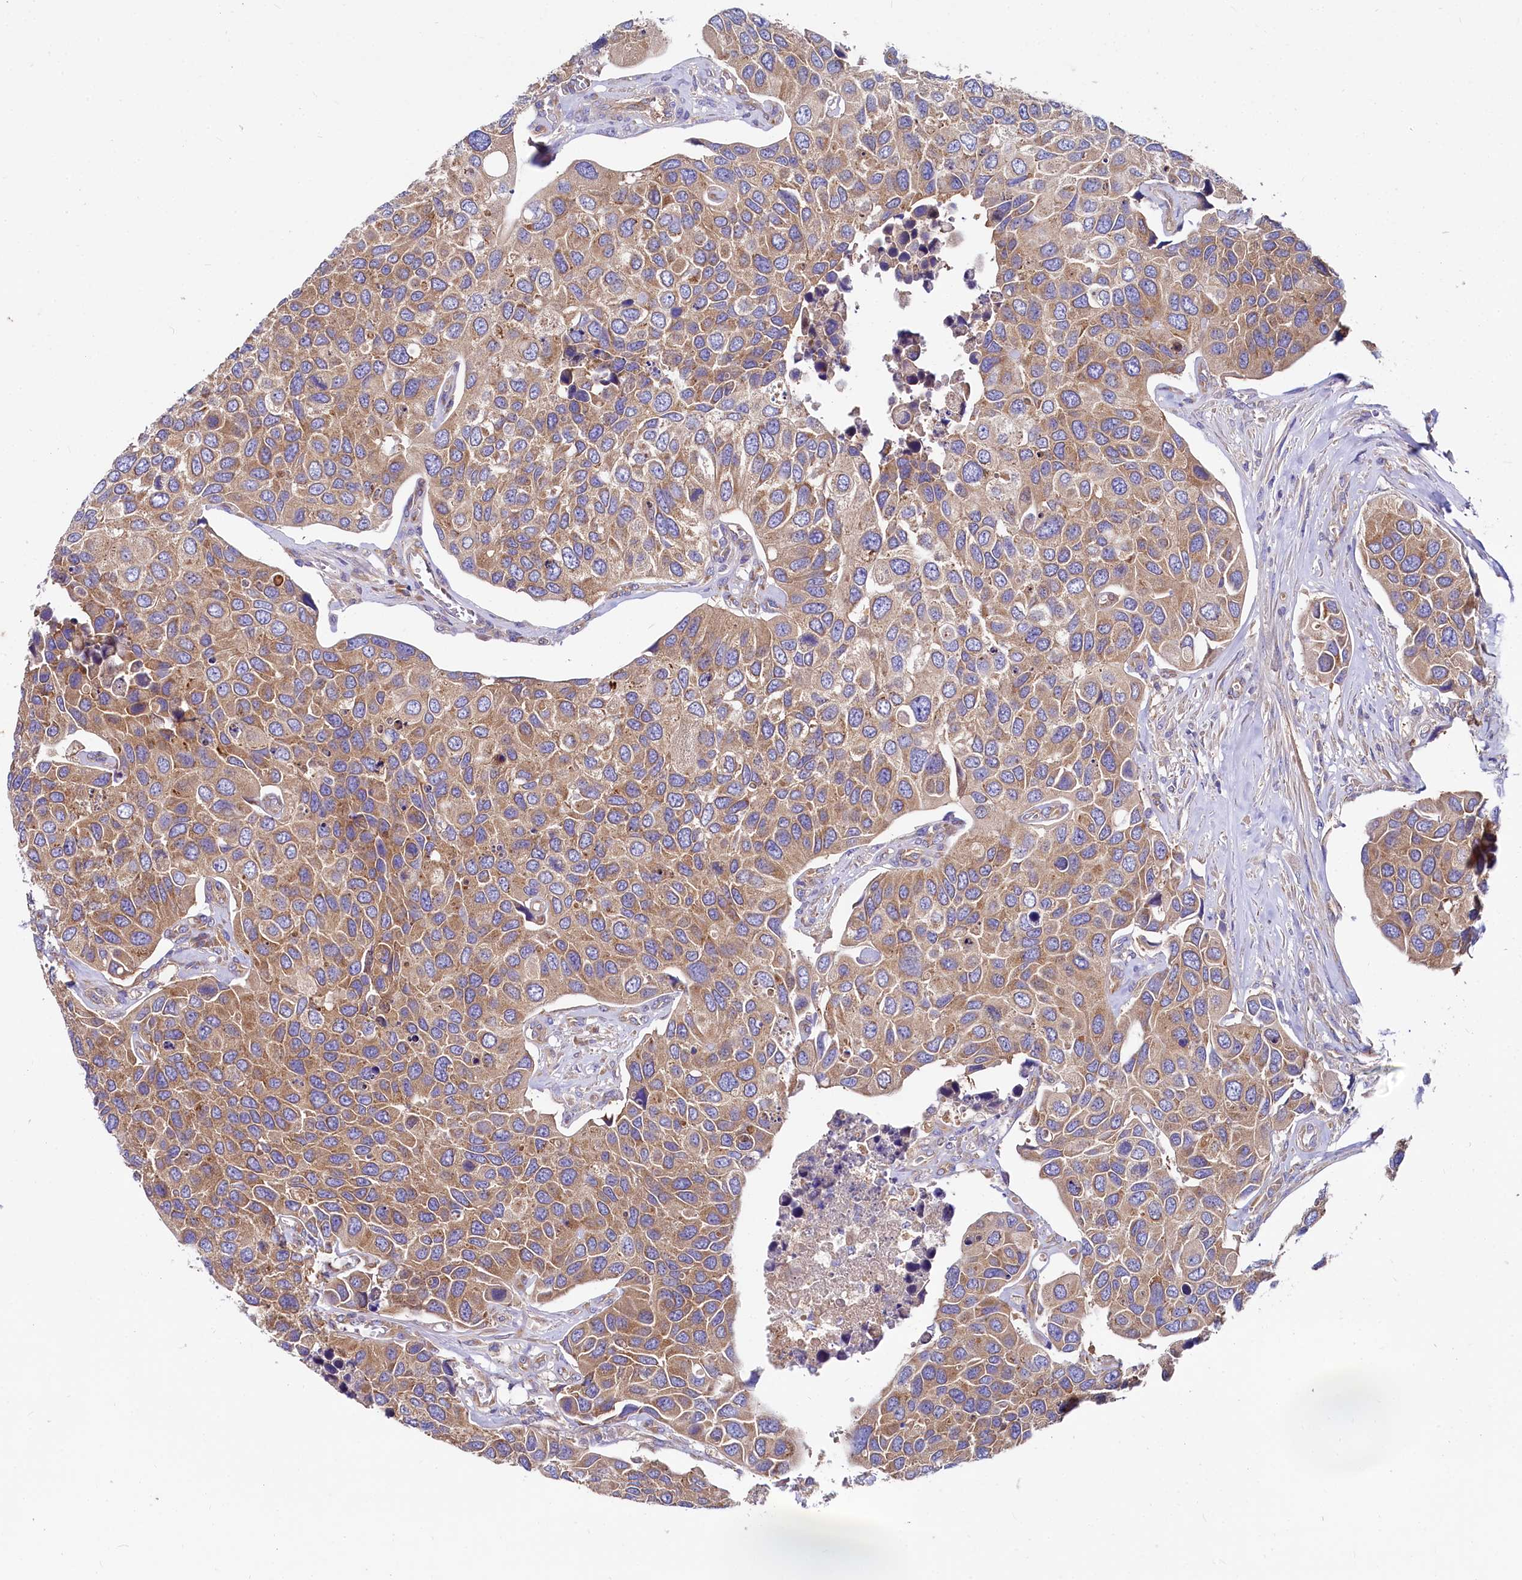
{"staining": {"intensity": "moderate", "quantity": ">75%", "location": "cytoplasmic/membranous"}, "tissue": "urothelial cancer", "cell_type": "Tumor cells", "image_type": "cancer", "snomed": [{"axis": "morphology", "description": "Urothelial carcinoma, High grade"}, {"axis": "topography", "description": "Urinary bladder"}], "caption": "Urothelial cancer tissue demonstrates moderate cytoplasmic/membranous positivity in about >75% of tumor cells", "gene": "QARS1", "patient": {"sex": "male", "age": 74}}